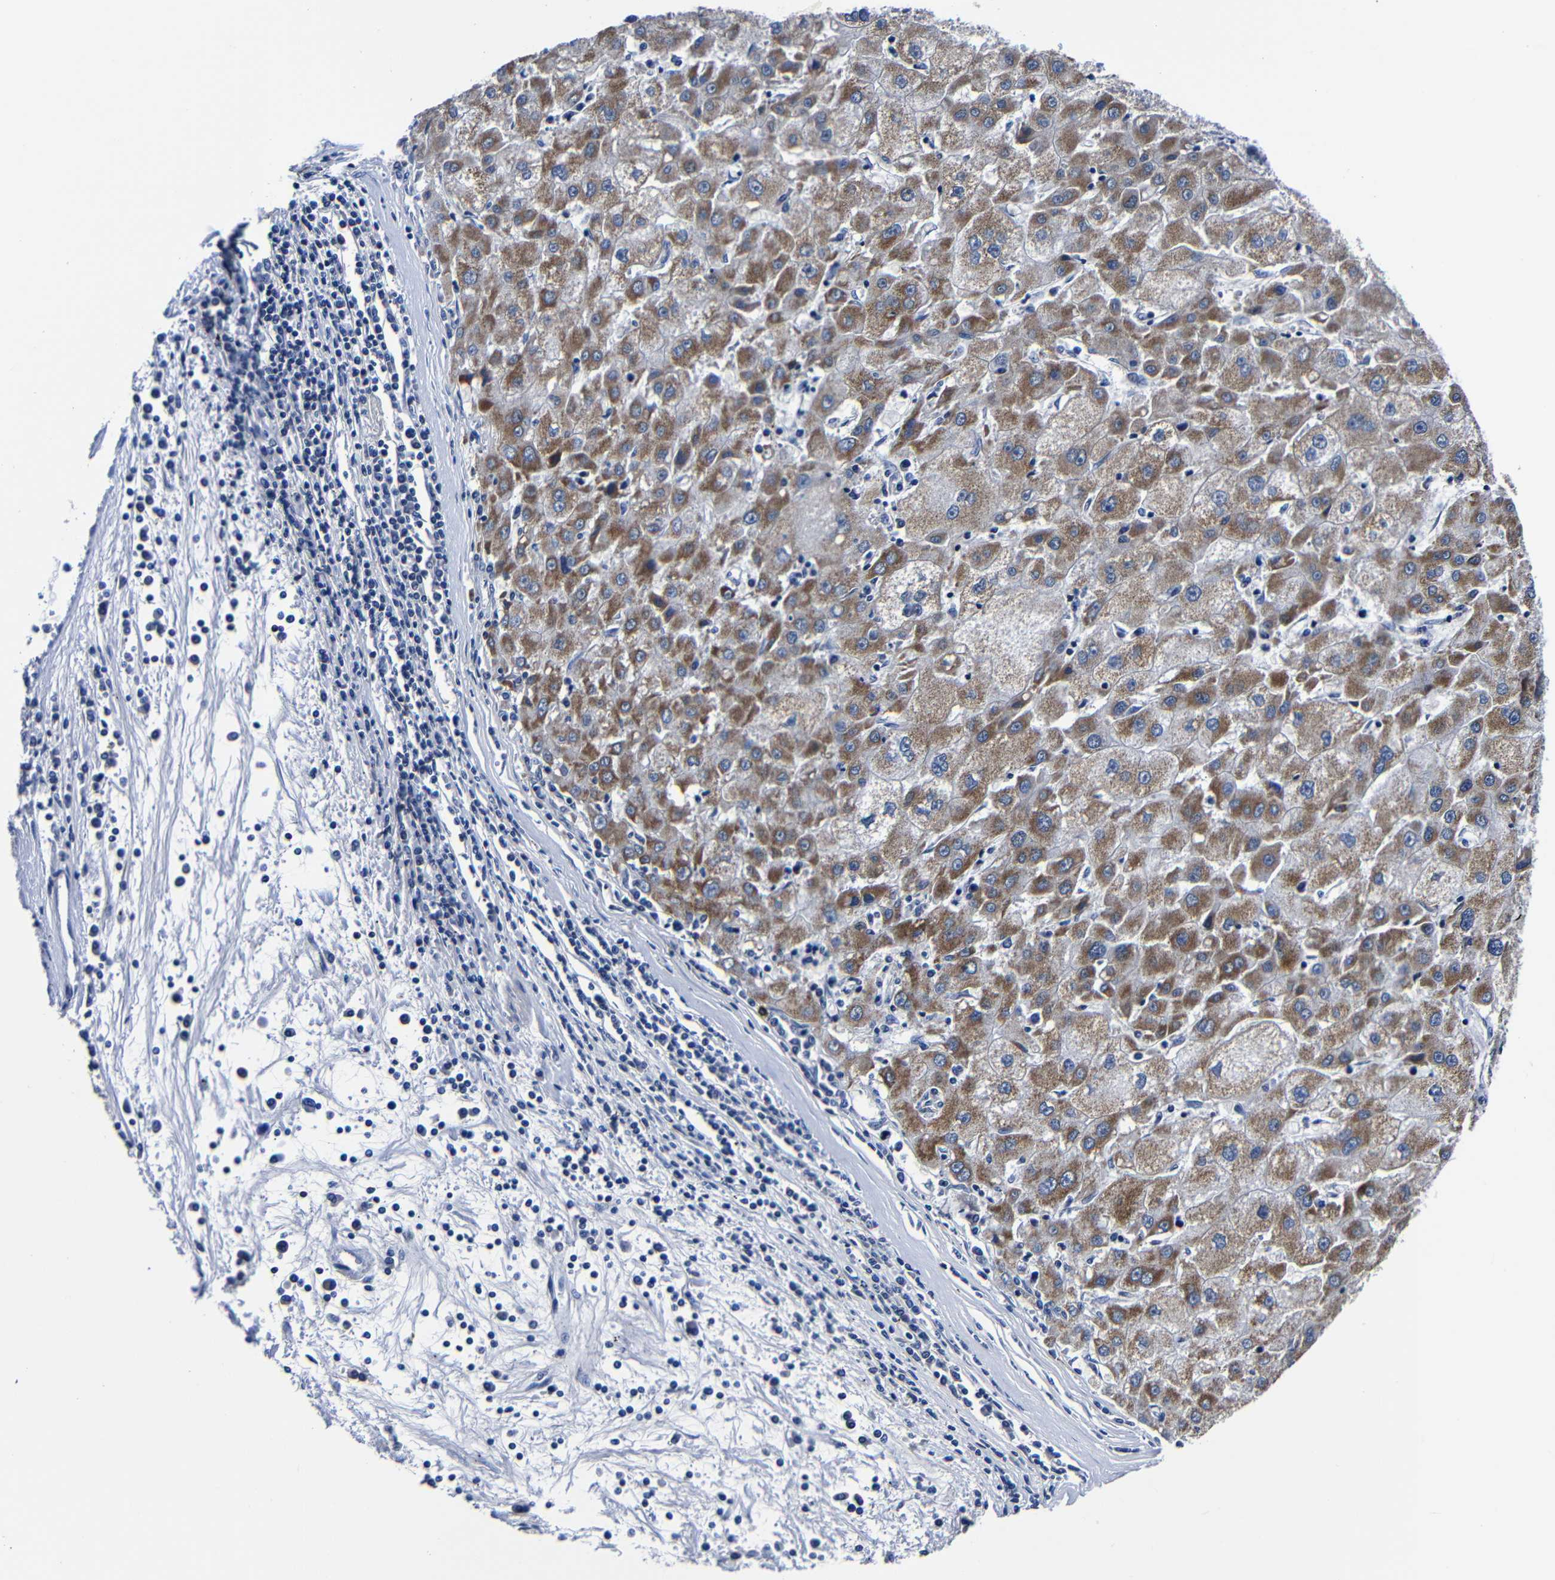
{"staining": {"intensity": "moderate", "quantity": ">75%", "location": "cytoplasmic/membranous"}, "tissue": "liver cancer", "cell_type": "Tumor cells", "image_type": "cancer", "snomed": [{"axis": "morphology", "description": "Carcinoma, Hepatocellular, NOS"}, {"axis": "topography", "description": "Liver"}], "caption": "A medium amount of moderate cytoplasmic/membranous expression is seen in about >75% of tumor cells in liver cancer (hepatocellular carcinoma) tissue.", "gene": "DEPP1", "patient": {"sex": "male", "age": 72}}